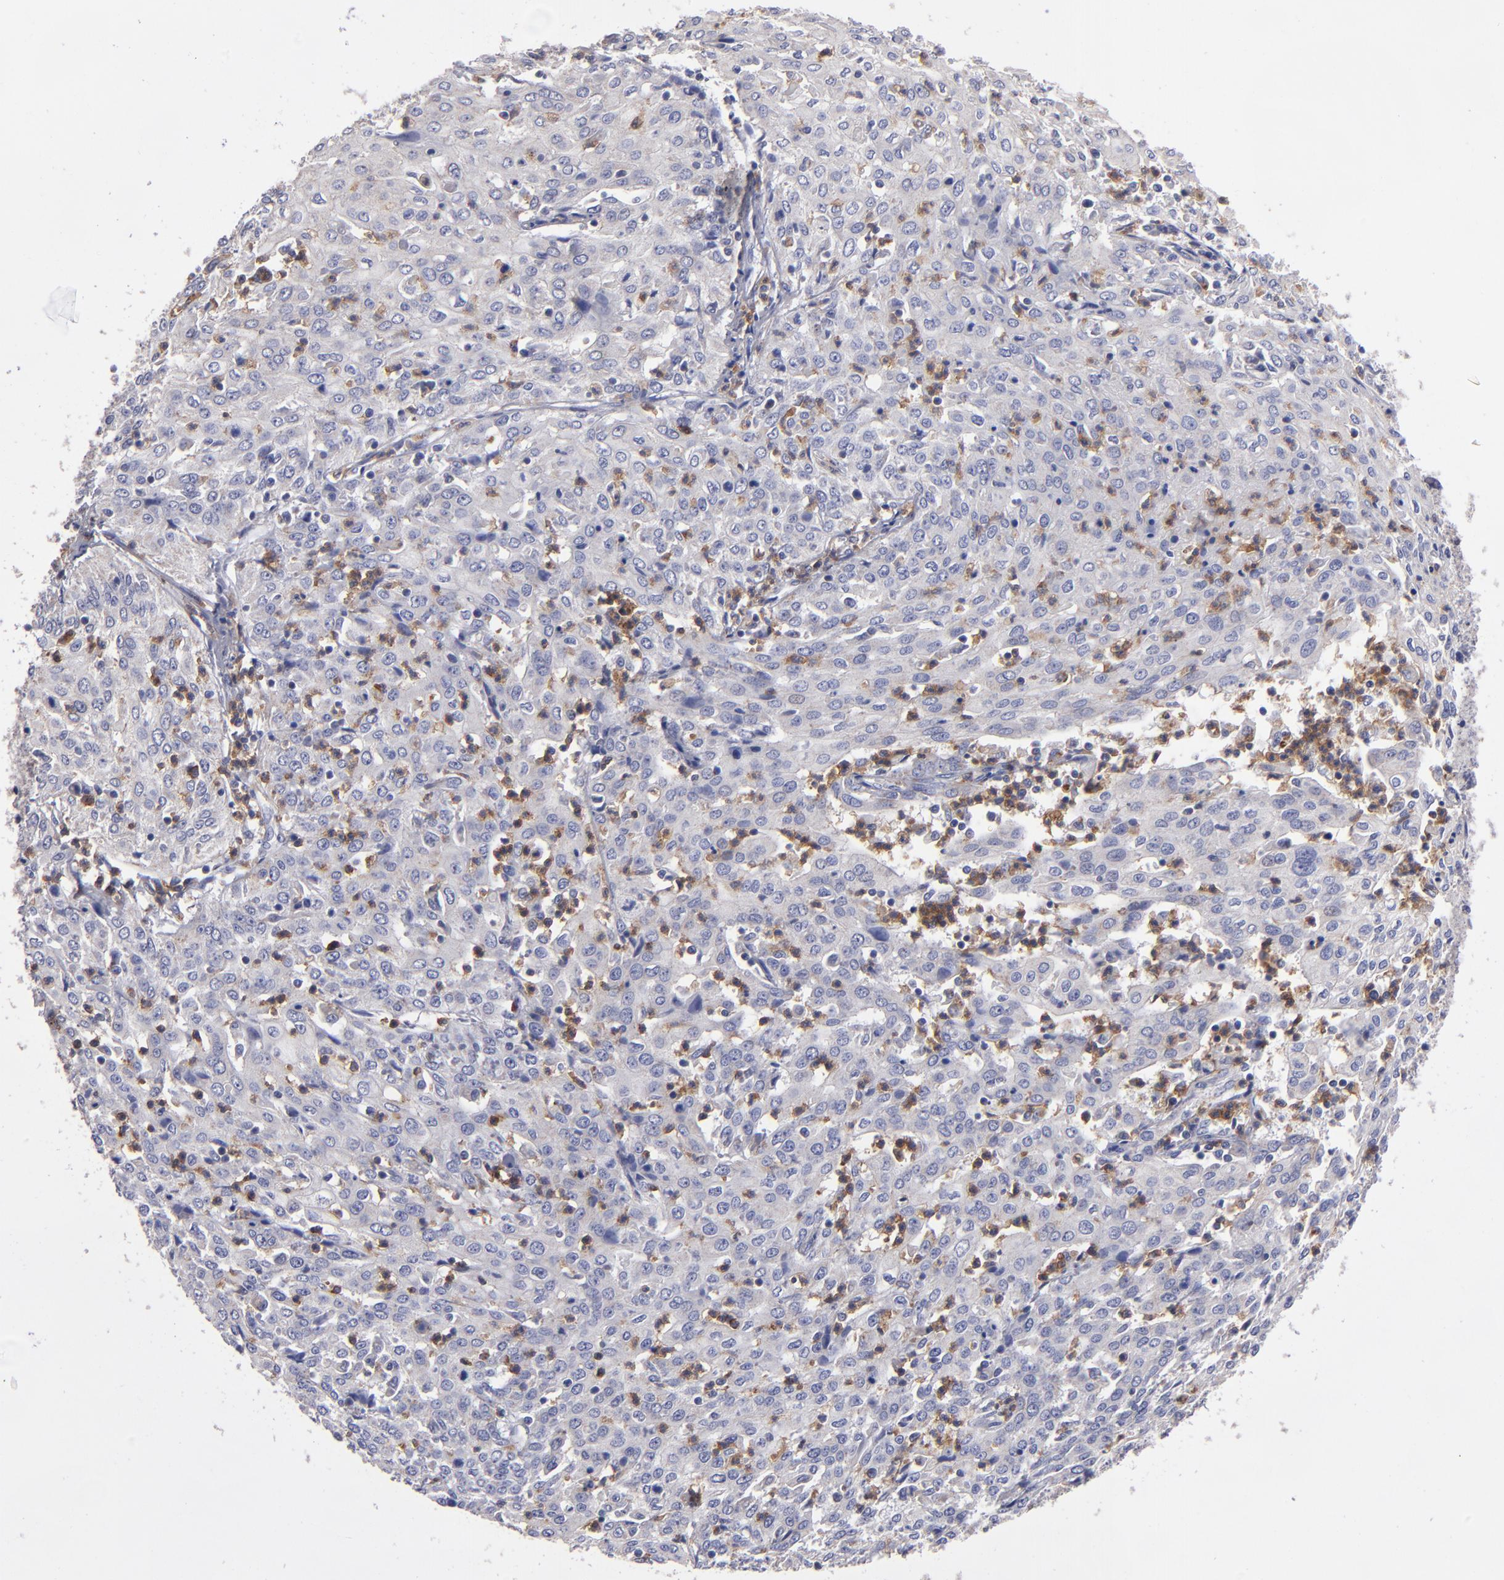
{"staining": {"intensity": "weak", "quantity": ">75%", "location": "cytoplasmic/membranous"}, "tissue": "cervical cancer", "cell_type": "Tumor cells", "image_type": "cancer", "snomed": [{"axis": "morphology", "description": "Squamous cell carcinoma, NOS"}, {"axis": "topography", "description": "Cervix"}], "caption": "Immunohistochemistry (IHC) micrograph of neoplastic tissue: cervical cancer (squamous cell carcinoma) stained using immunohistochemistry (IHC) demonstrates low levels of weak protein expression localized specifically in the cytoplasmic/membranous of tumor cells, appearing as a cytoplasmic/membranous brown color.", "gene": "FGR", "patient": {"sex": "female", "age": 39}}